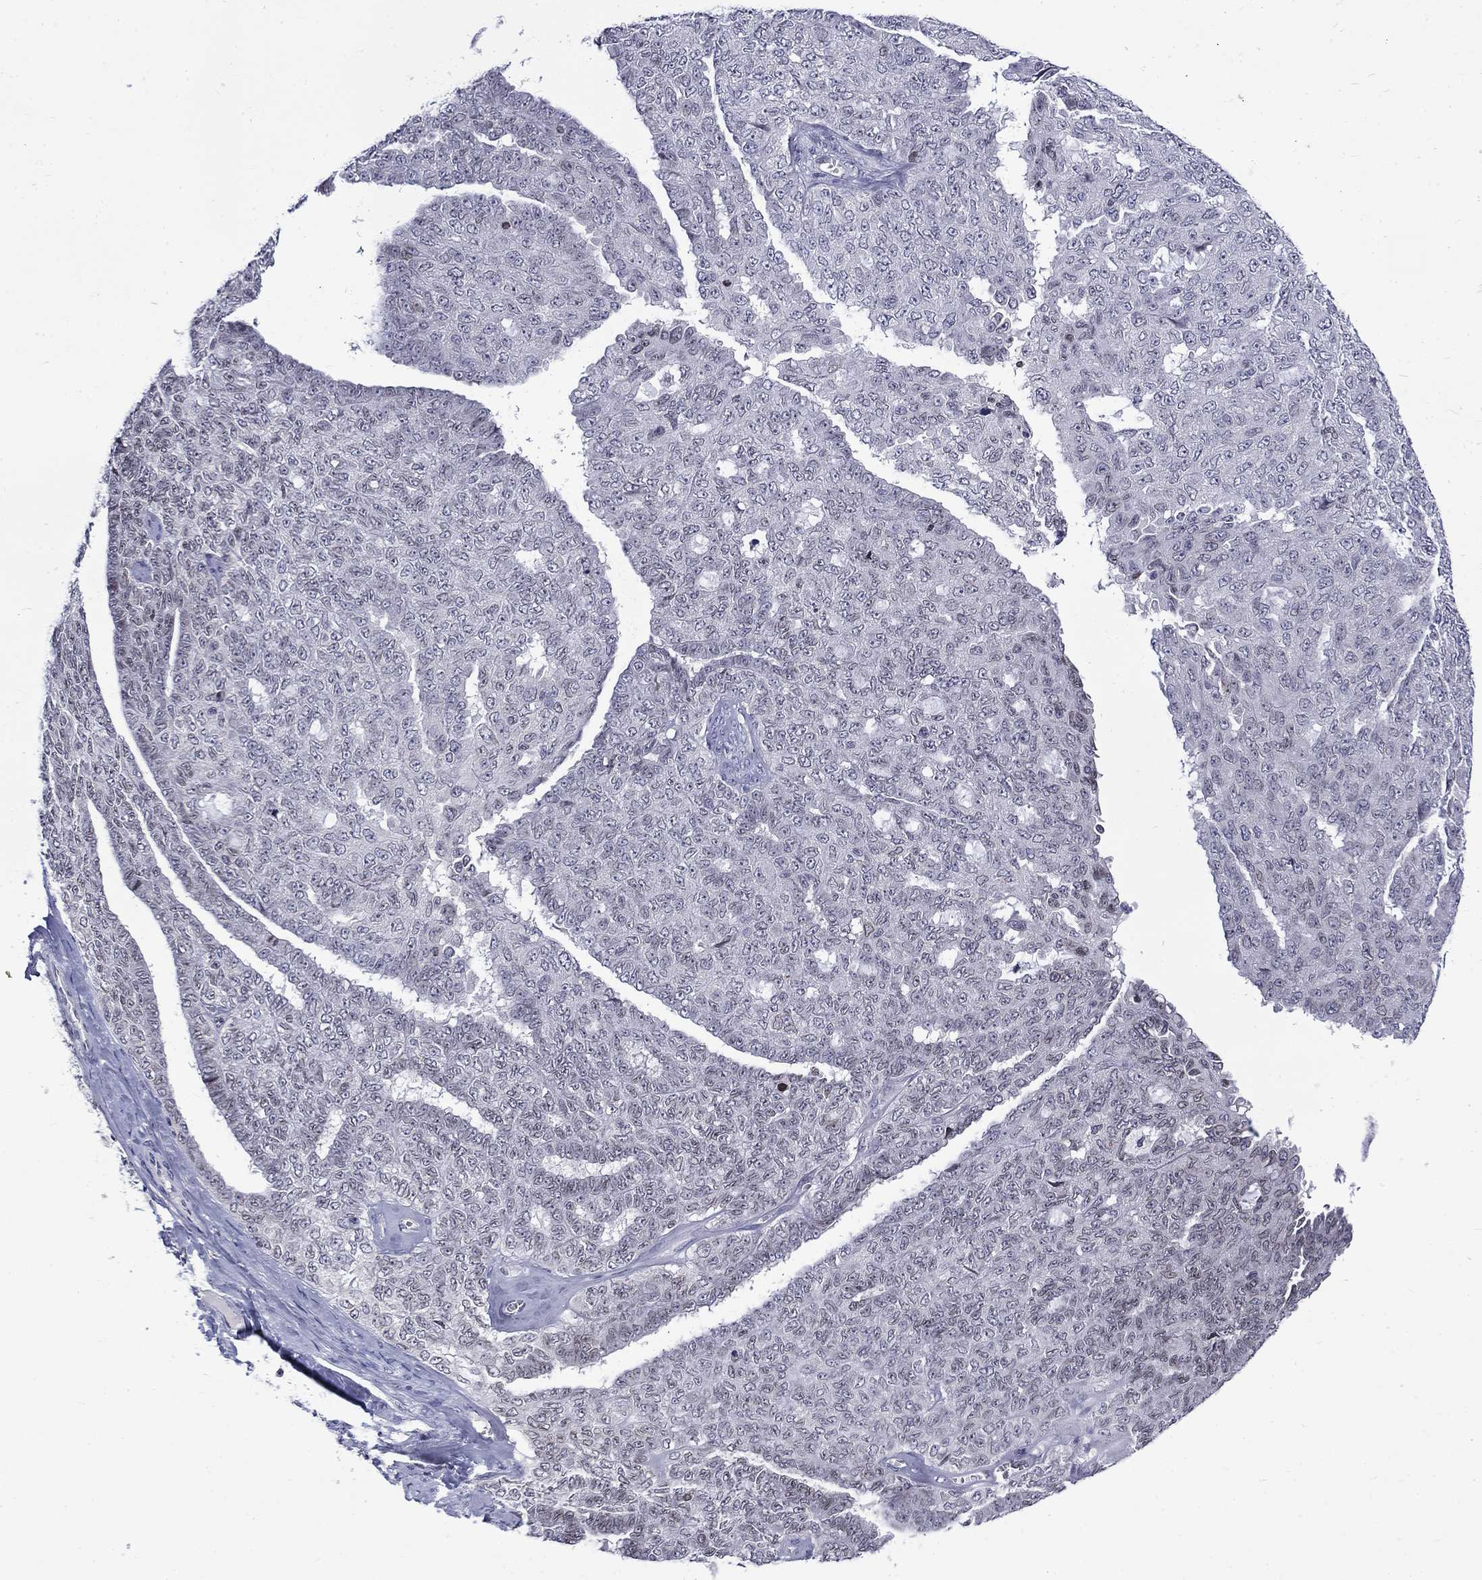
{"staining": {"intensity": "negative", "quantity": "none", "location": "none"}, "tissue": "ovarian cancer", "cell_type": "Tumor cells", "image_type": "cancer", "snomed": [{"axis": "morphology", "description": "Cystadenocarcinoma, serous, NOS"}, {"axis": "topography", "description": "Ovary"}], "caption": "DAB immunohistochemical staining of ovarian cancer (serous cystadenocarcinoma) displays no significant positivity in tumor cells. (Brightfield microscopy of DAB (3,3'-diaminobenzidine) immunohistochemistry (IHC) at high magnification).", "gene": "SLA", "patient": {"sex": "female", "age": 71}}